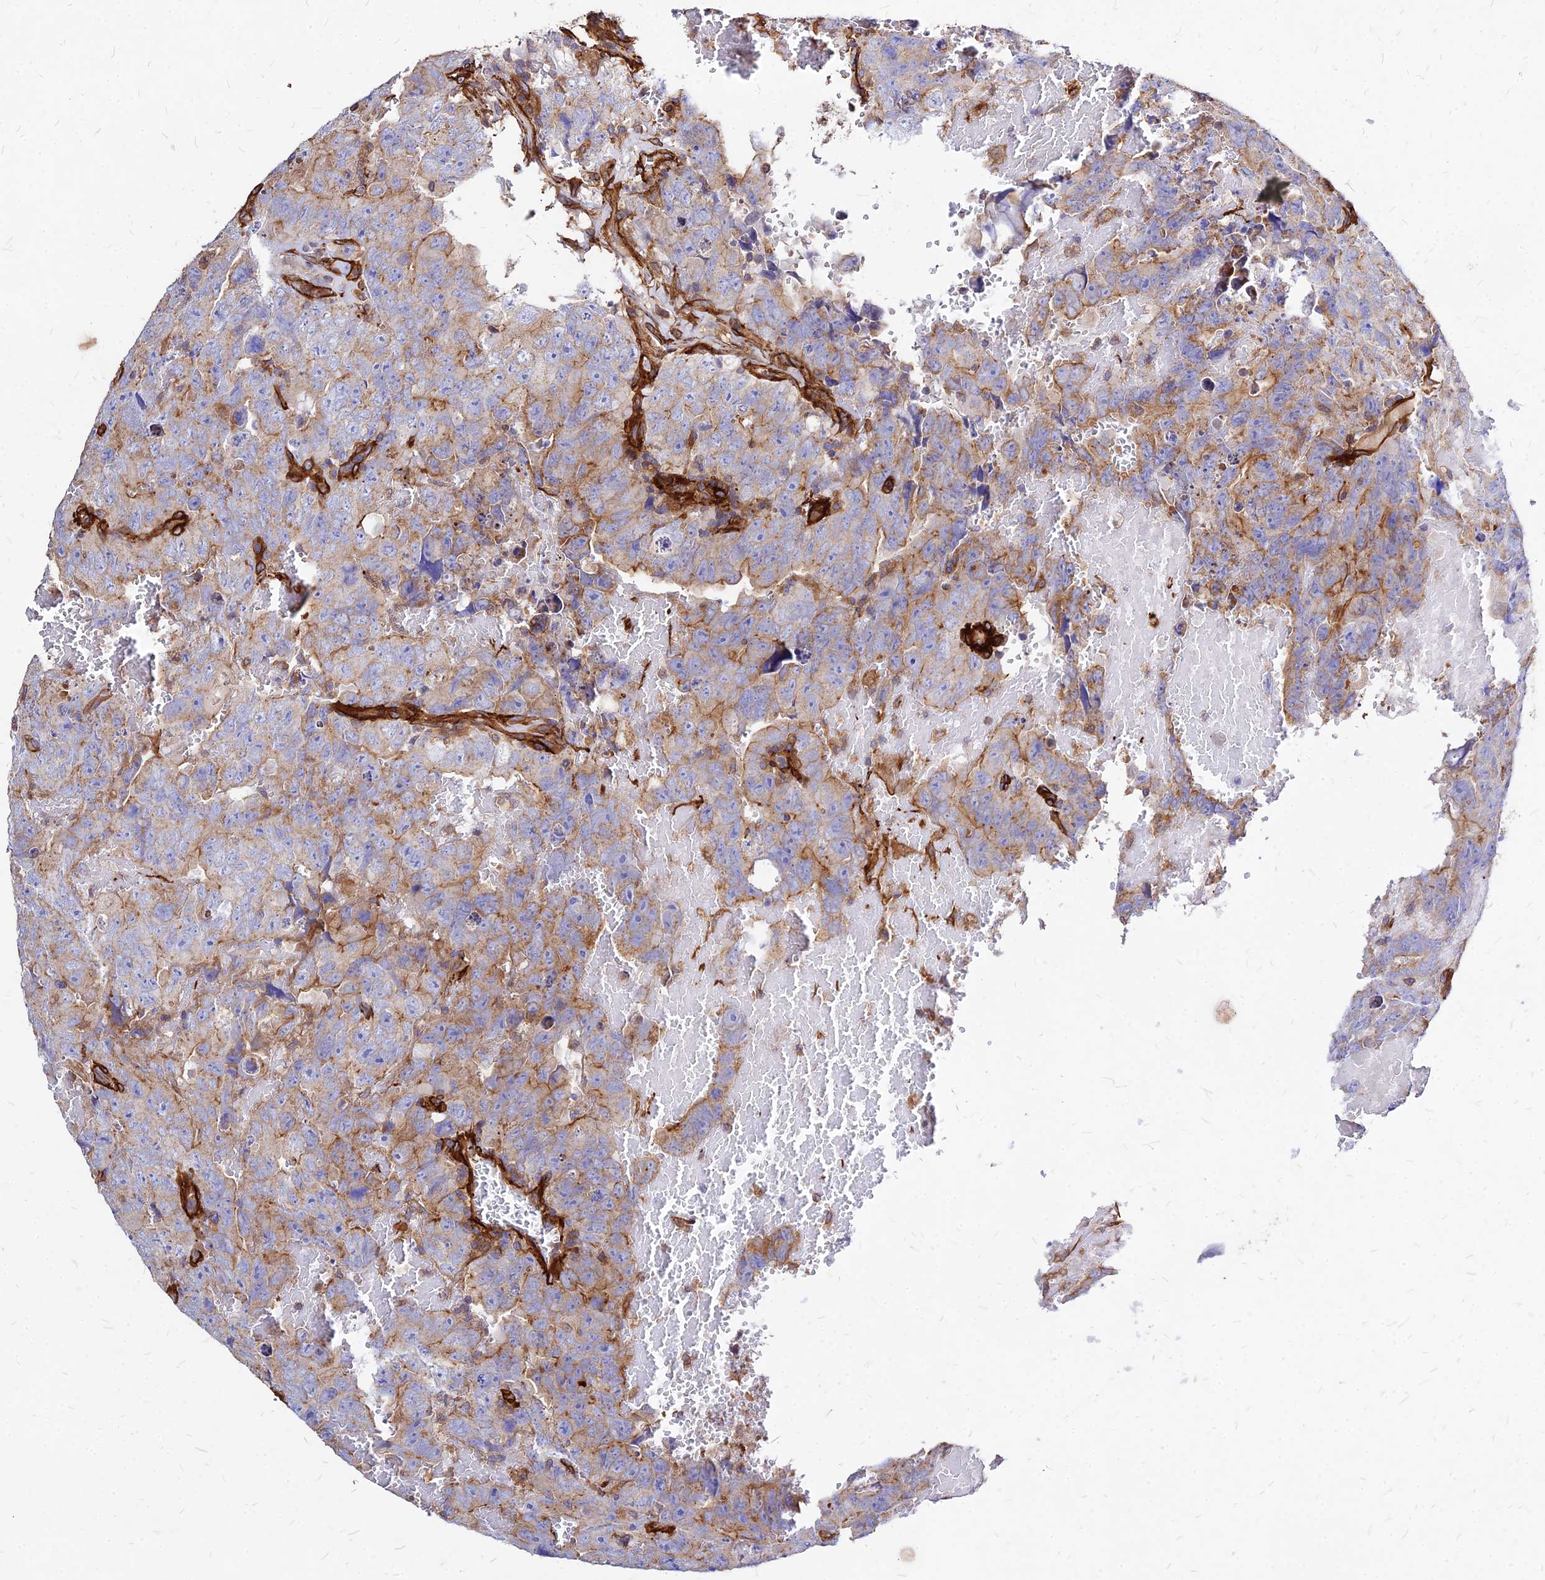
{"staining": {"intensity": "moderate", "quantity": "25%-75%", "location": "cytoplasmic/membranous"}, "tissue": "testis cancer", "cell_type": "Tumor cells", "image_type": "cancer", "snomed": [{"axis": "morphology", "description": "Carcinoma, Embryonal, NOS"}, {"axis": "topography", "description": "Testis"}], "caption": "Embryonal carcinoma (testis) tissue demonstrates moderate cytoplasmic/membranous positivity in approximately 25%-75% of tumor cells, visualized by immunohistochemistry. (DAB (3,3'-diaminobenzidine) IHC with brightfield microscopy, high magnification).", "gene": "EFCC1", "patient": {"sex": "male", "age": 45}}